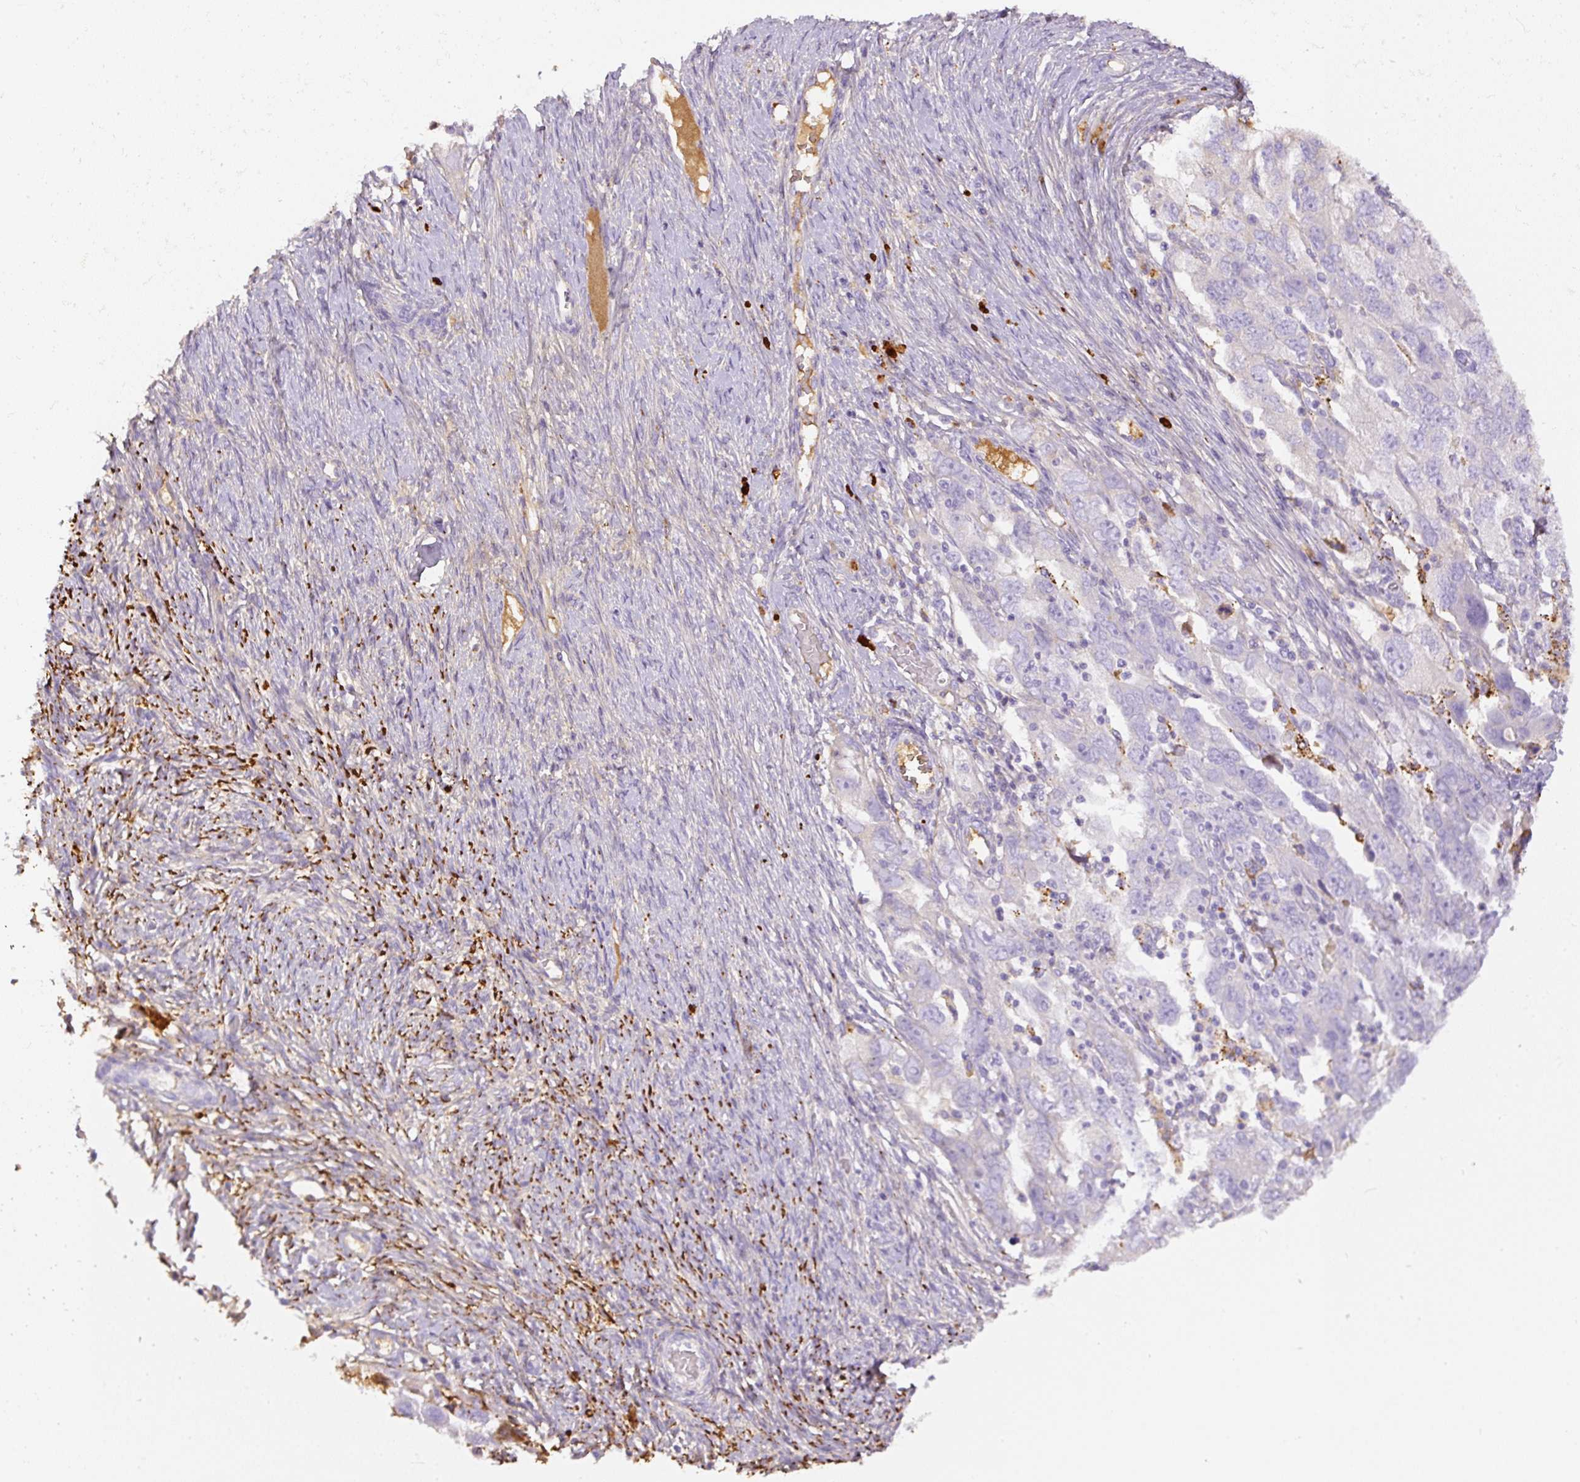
{"staining": {"intensity": "negative", "quantity": "none", "location": "none"}, "tissue": "ovarian cancer", "cell_type": "Tumor cells", "image_type": "cancer", "snomed": [{"axis": "morphology", "description": "Carcinoma, NOS"}, {"axis": "morphology", "description": "Cystadenocarcinoma, serous, NOS"}, {"axis": "topography", "description": "Ovary"}], "caption": "High magnification brightfield microscopy of carcinoma (ovarian) stained with DAB (3,3'-diaminobenzidine) (brown) and counterstained with hematoxylin (blue): tumor cells show no significant staining.", "gene": "APCS", "patient": {"sex": "female", "age": 69}}